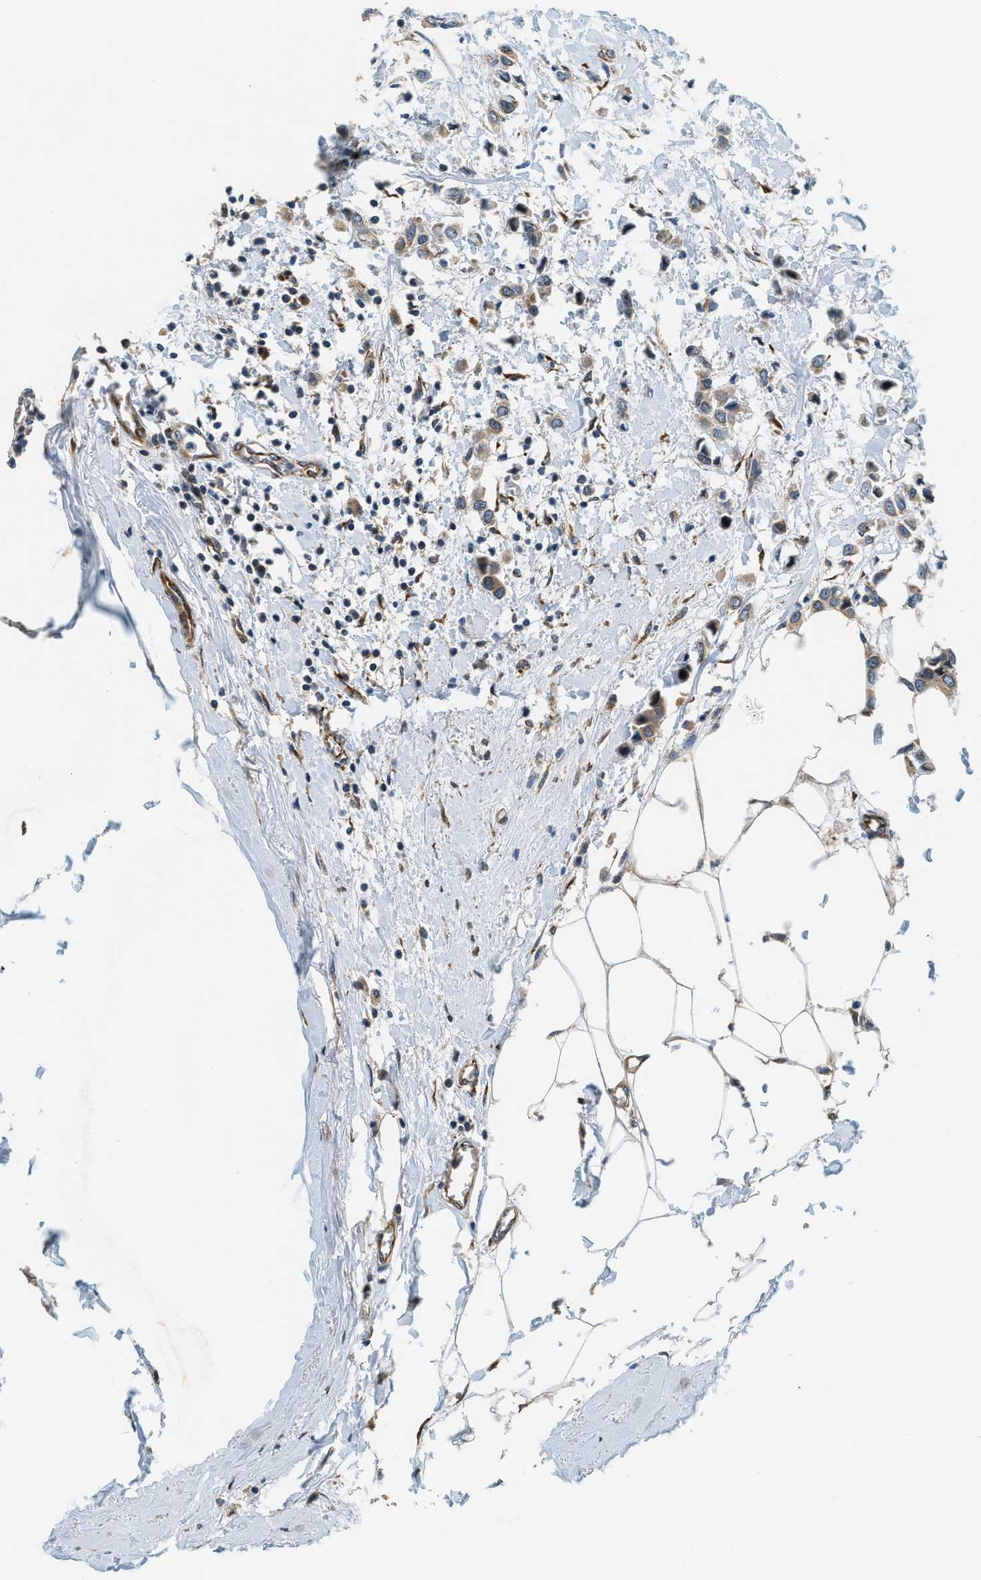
{"staining": {"intensity": "moderate", "quantity": ">75%", "location": "cytoplasmic/membranous"}, "tissue": "breast cancer", "cell_type": "Tumor cells", "image_type": "cancer", "snomed": [{"axis": "morphology", "description": "Lobular carcinoma"}, {"axis": "topography", "description": "Breast"}], "caption": "Protein expression analysis of lobular carcinoma (breast) exhibits moderate cytoplasmic/membranous staining in approximately >75% of tumor cells.", "gene": "ALOX12", "patient": {"sex": "female", "age": 51}}